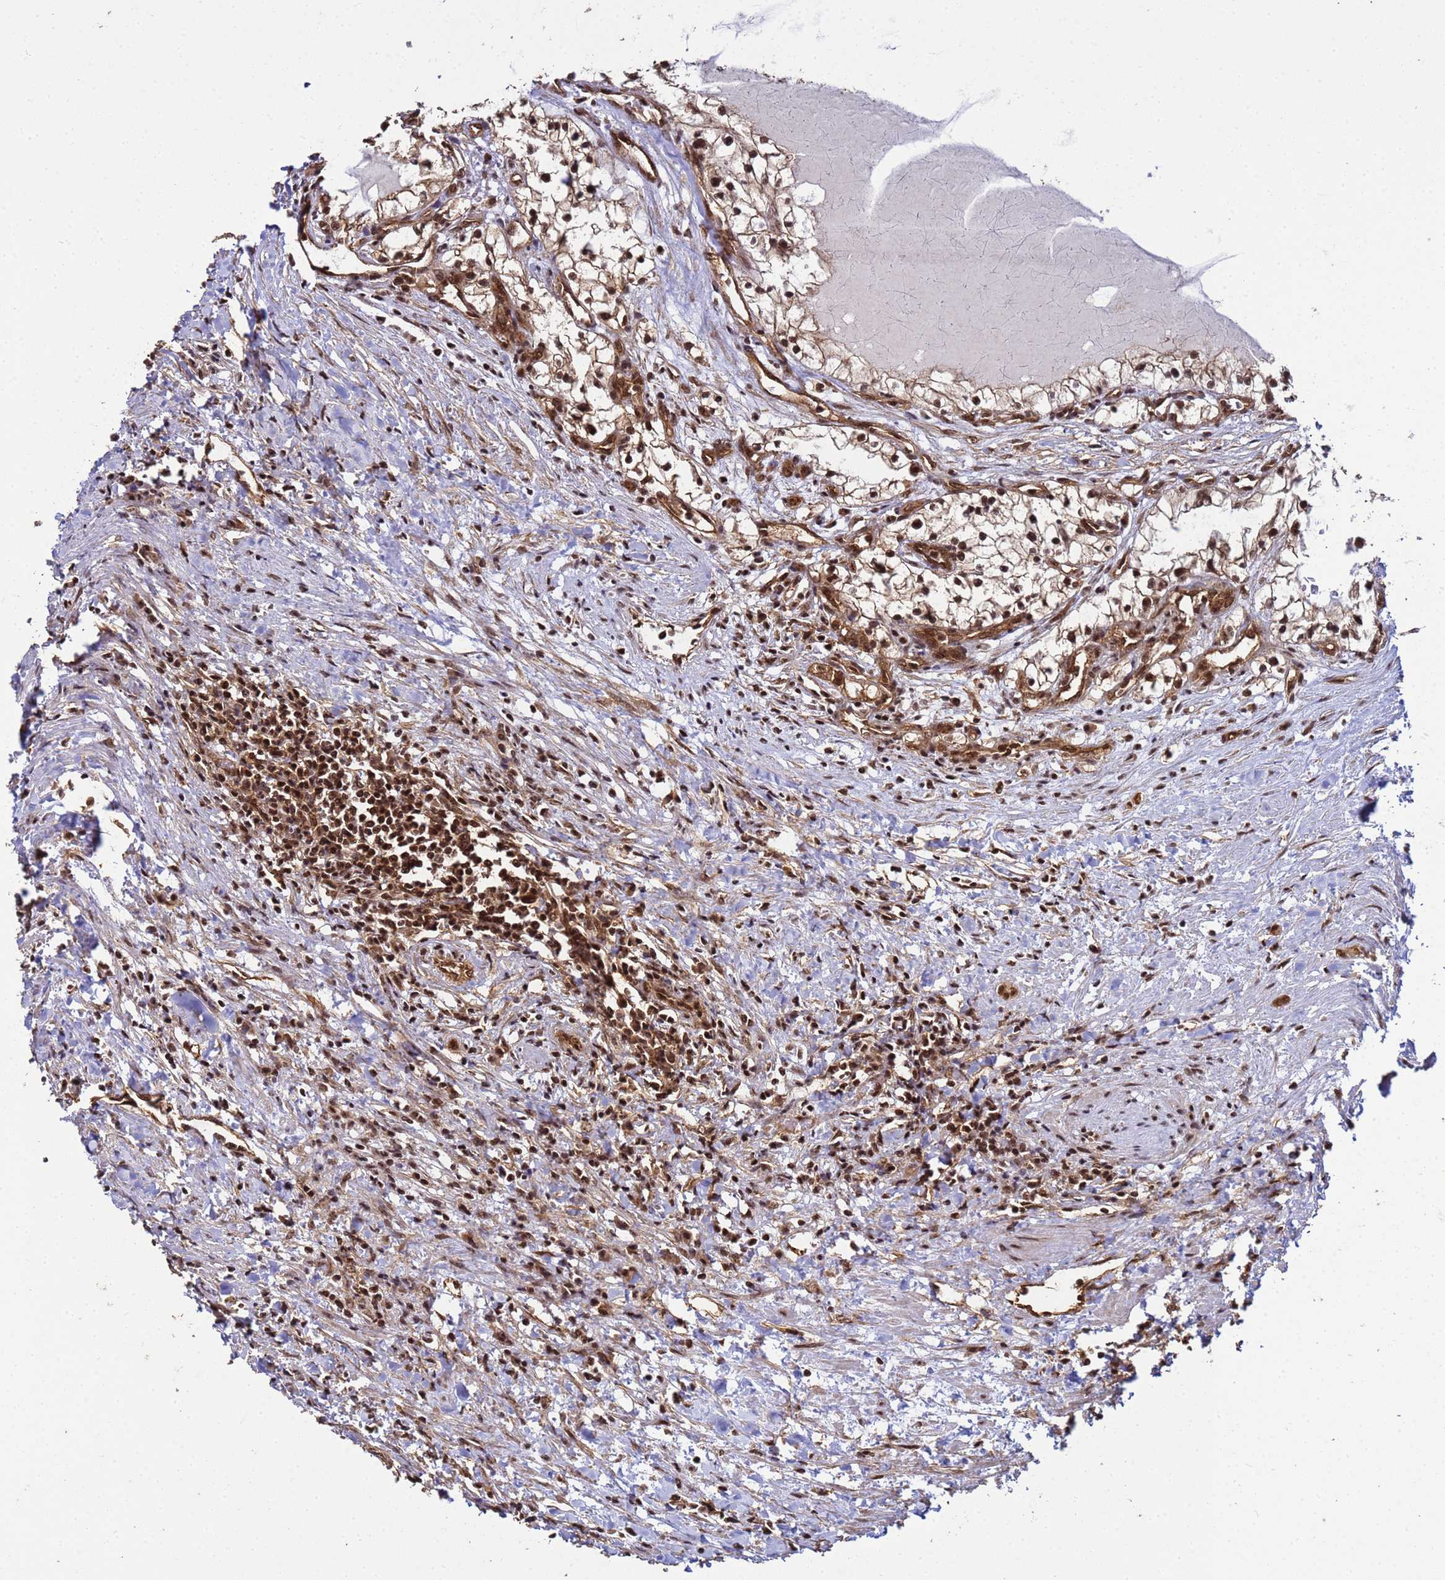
{"staining": {"intensity": "strong", "quantity": ">75%", "location": "cytoplasmic/membranous,nuclear"}, "tissue": "renal cancer", "cell_type": "Tumor cells", "image_type": "cancer", "snomed": [{"axis": "morphology", "description": "Normal tissue, NOS"}, {"axis": "morphology", "description": "Adenocarcinoma, NOS"}, {"axis": "topography", "description": "Kidney"}], "caption": "The micrograph reveals a brown stain indicating the presence of a protein in the cytoplasmic/membranous and nuclear of tumor cells in renal adenocarcinoma.", "gene": "SYF2", "patient": {"sex": "male", "age": 68}}